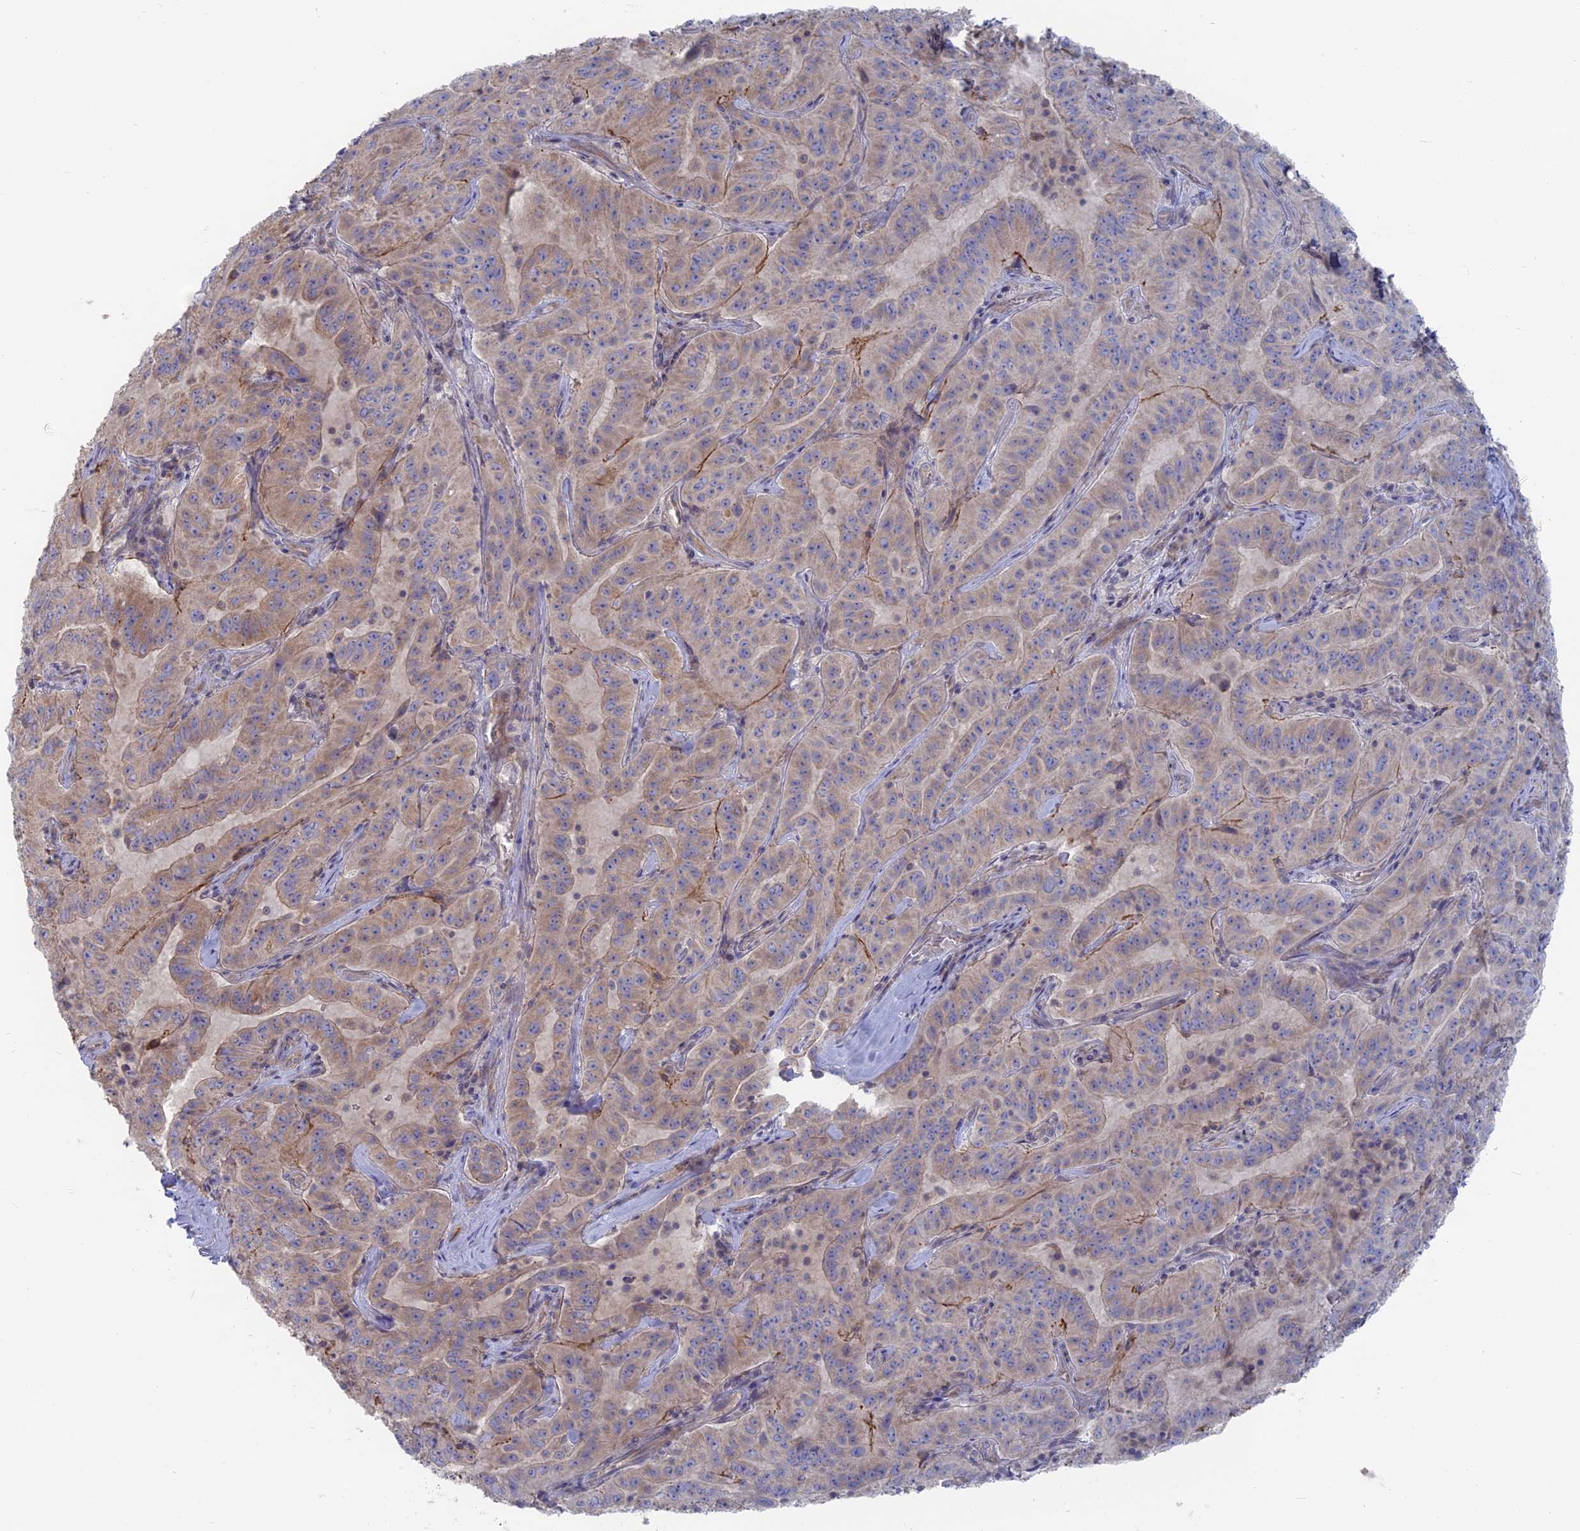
{"staining": {"intensity": "weak", "quantity": "25%-75%", "location": "cytoplasmic/membranous"}, "tissue": "pancreatic cancer", "cell_type": "Tumor cells", "image_type": "cancer", "snomed": [{"axis": "morphology", "description": "Adenocarcinoma, NOS"}, {"axis": "topography", "description": "Pancreas"}], "caption": "This histopathology image shows immunohistochemistry (IHC) staining of pancreatic adenocarcinoma, with low weak cytoplasmic/membranous staining in approximately 25%-75% of tumor cells.", "gene": "TBC1D30", "patient": {"sex": "male", "age": 63}}